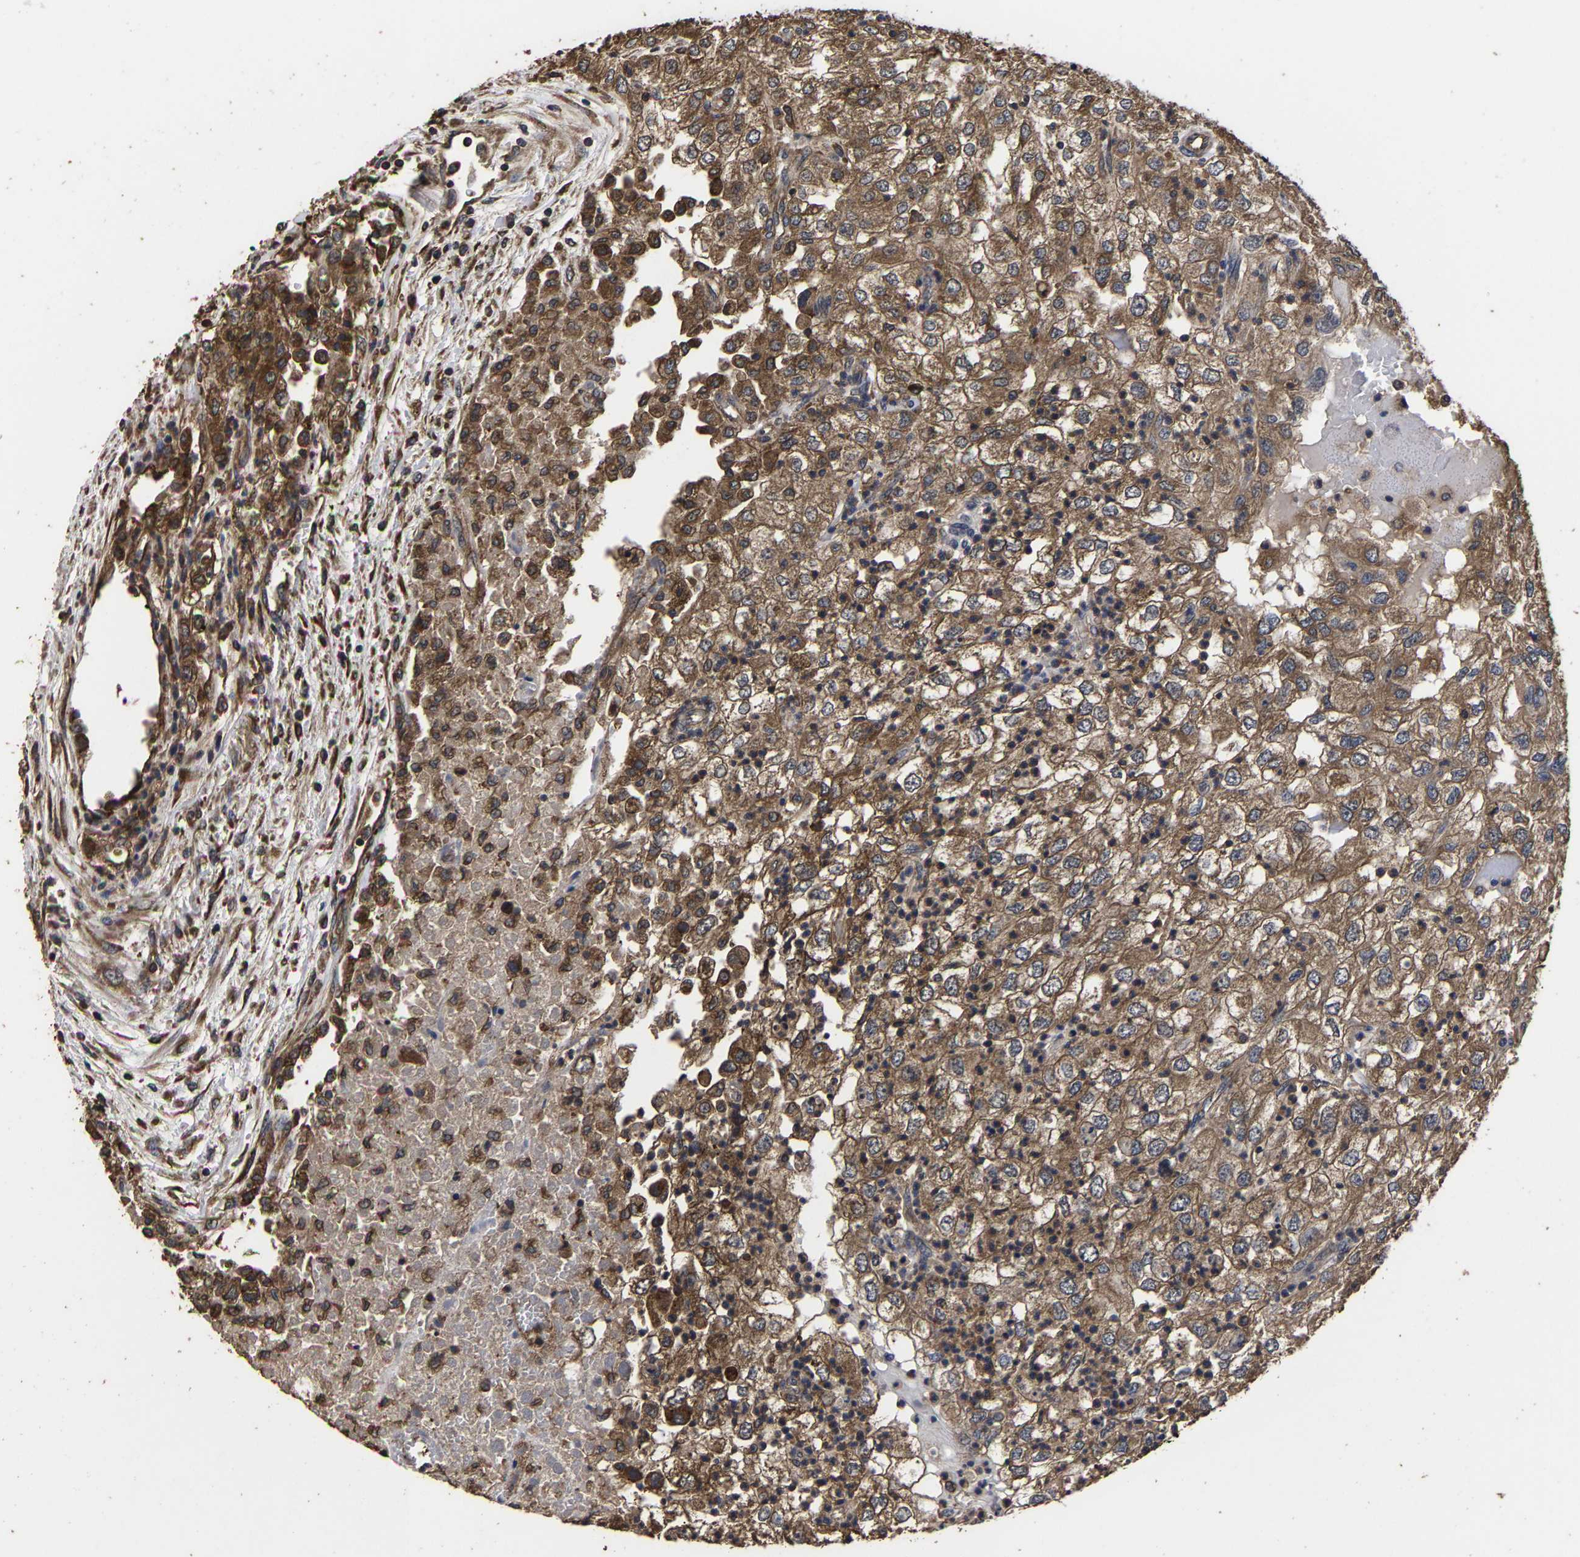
{"staining": {"intensity": "moderate", "quantity": ">75%", "location": "cytoplasmic/membranous"}, "tissue": "renal cancer", "cell_type": "Tumor cells", "image_type": "cancer", "snomed": [{"axis": "morphology", "description": "Adenocarcinoma, NOS"}, {"axis": "topography", "description": "Kidney"}], "caption": "A micrograph of renal cancer (adenocarcinoma) stained for a protein displays moderate cytoplasmic/membranous brown staining in tumor cells.", "gene": "ITCH", "patient": {"sex": "female", "age": 54}}